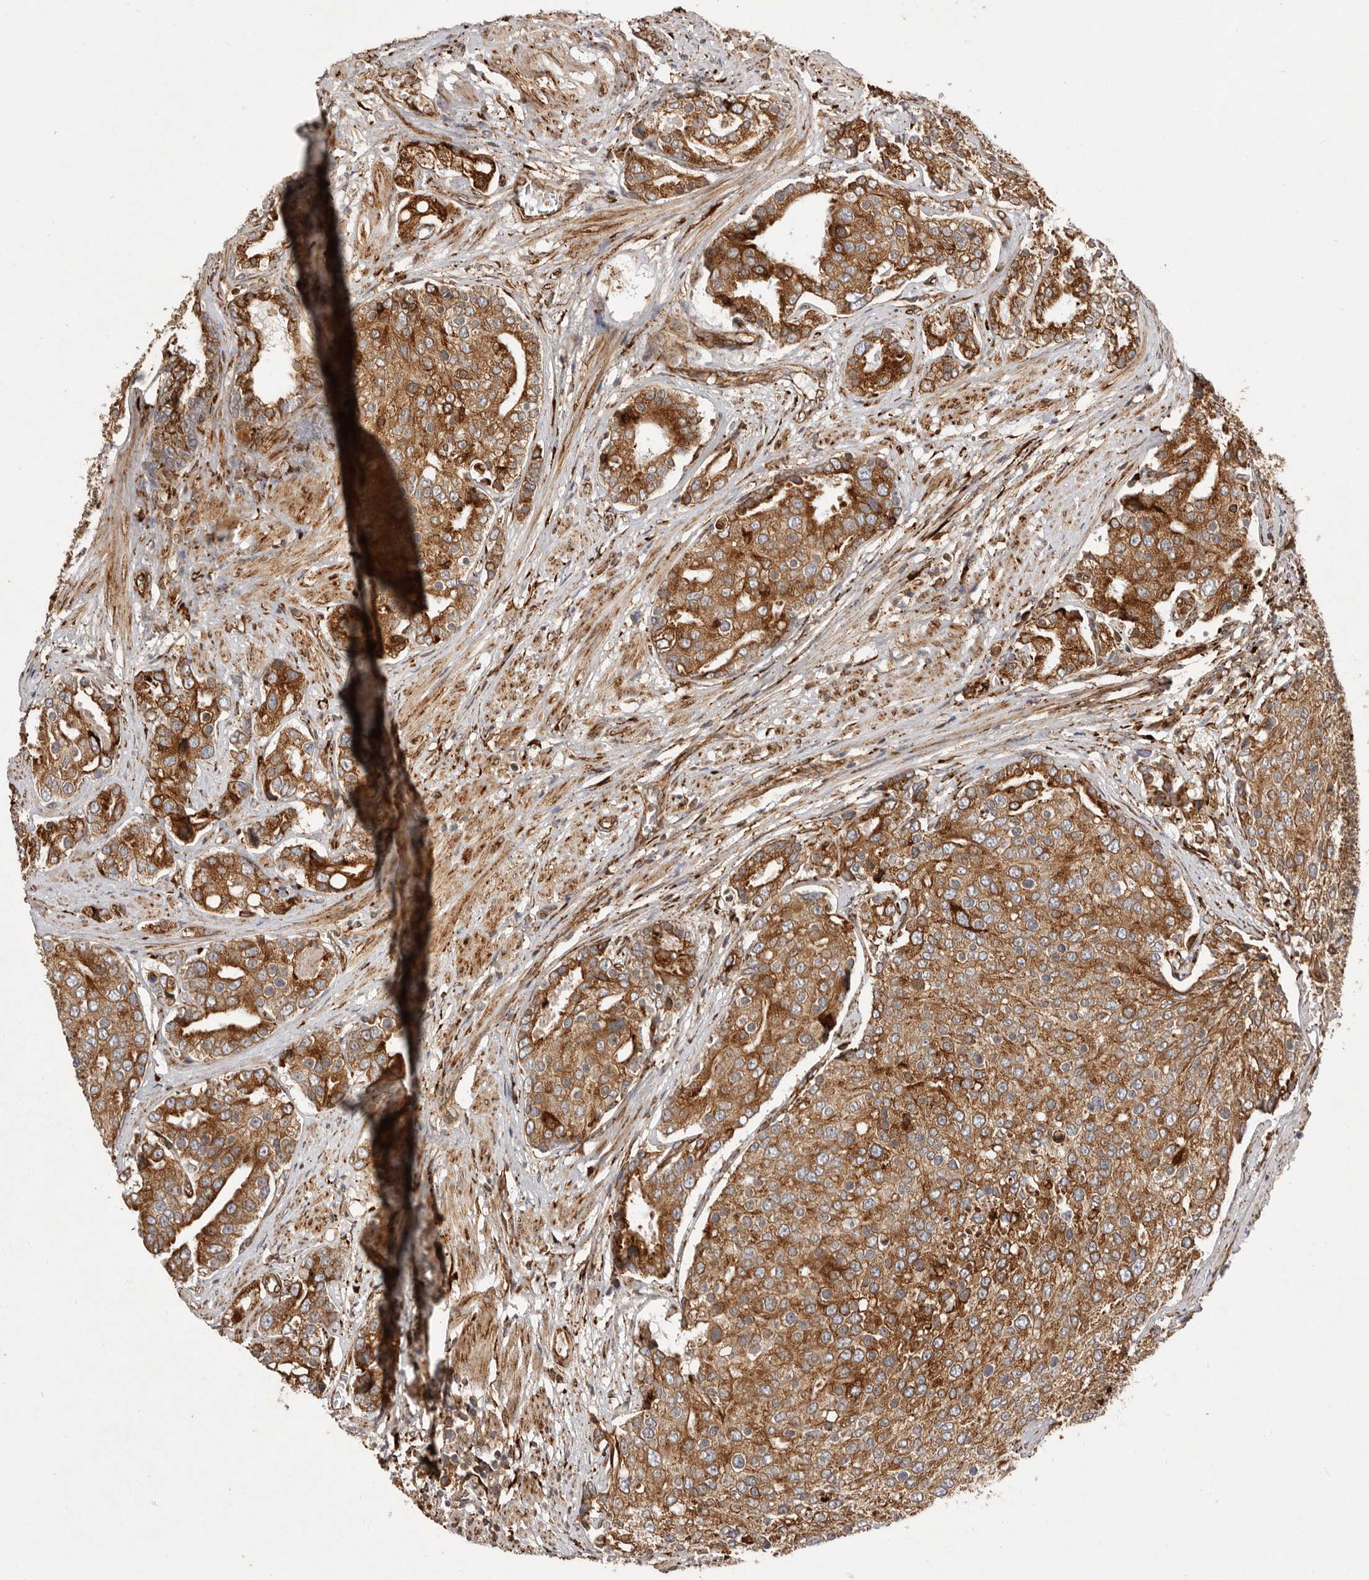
{"staining": {"intensity": "moderate", "quantity": ">75%", "location": "cytoplasmic/membranous"}, "tissue": "prostate cancer", "cell_type": "Tumor cells", "image_type": "cancer", "snomed": [{"axis": "morphology", "description": "Adenocarcinoma, High grade"}, {"axis": "topography", "description": "Prostate"}], "caption": "The micrograph shows a brown stain indicating the presence of a protein in the cytoplasmic/membranous of tumor cells in prostate cancer. Nuclei are stained in blue.", "gene": "WDTC1", "patient": {"sex": "male", "age": 50}}